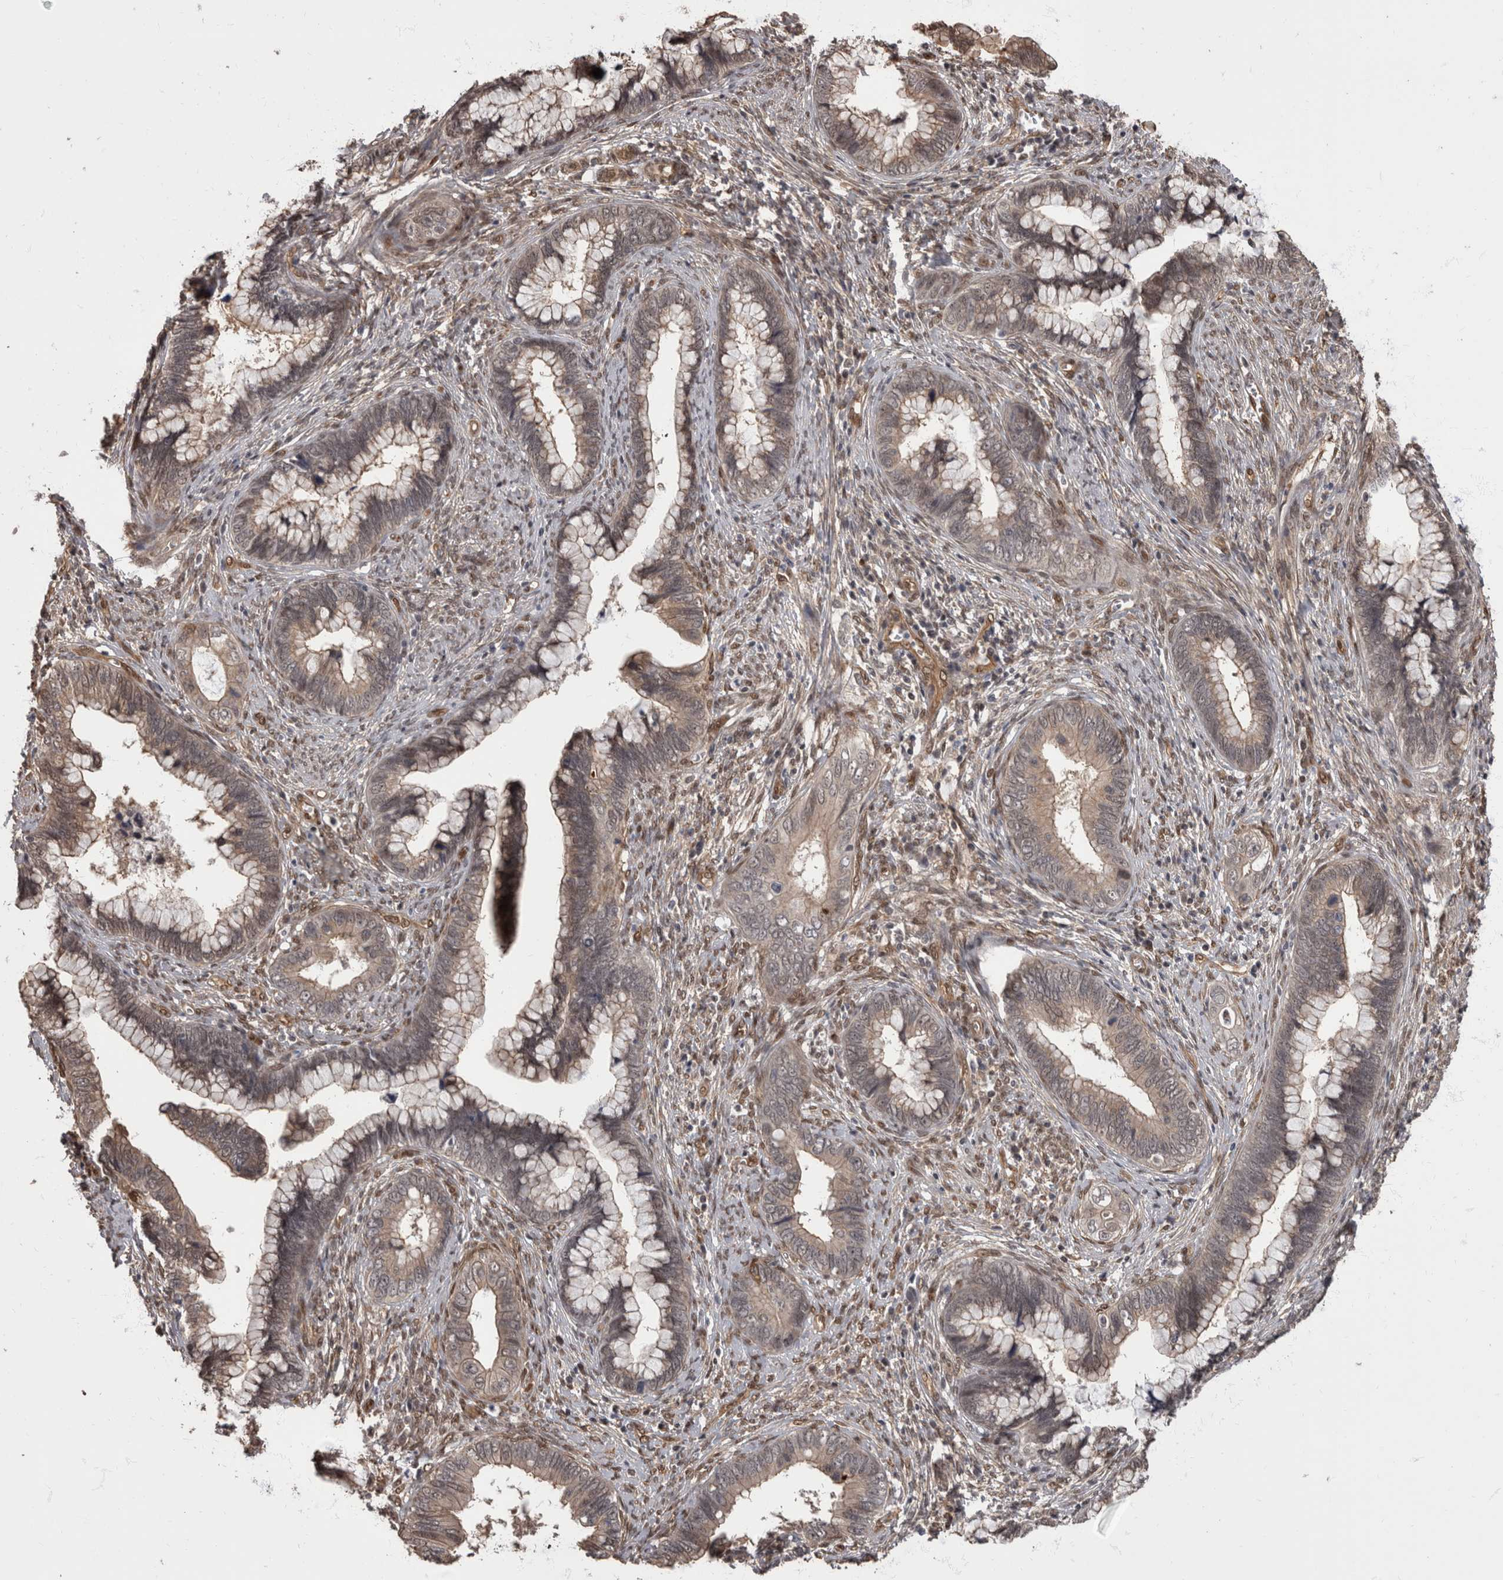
{"staining": {"intensity": "weak", "quantity": "<25%", "location": "cytoplasmic/membranous"}, "tissue": "cervical cancer", "cell_type": "Tumor cells", "image_type": "cancer", "snomed": [{"axis": "morphology", "description": "Adenocarcinoma, NOS"}, {"axis": "topography", "description": "Cervix"}], "caption": "Immunohistochemical staining of cervical cancer (adenocarcinoma) displays no significant staining in tumor cells.", "gene": "AKT3", "patient": {"sex": "female", "age": 44}}